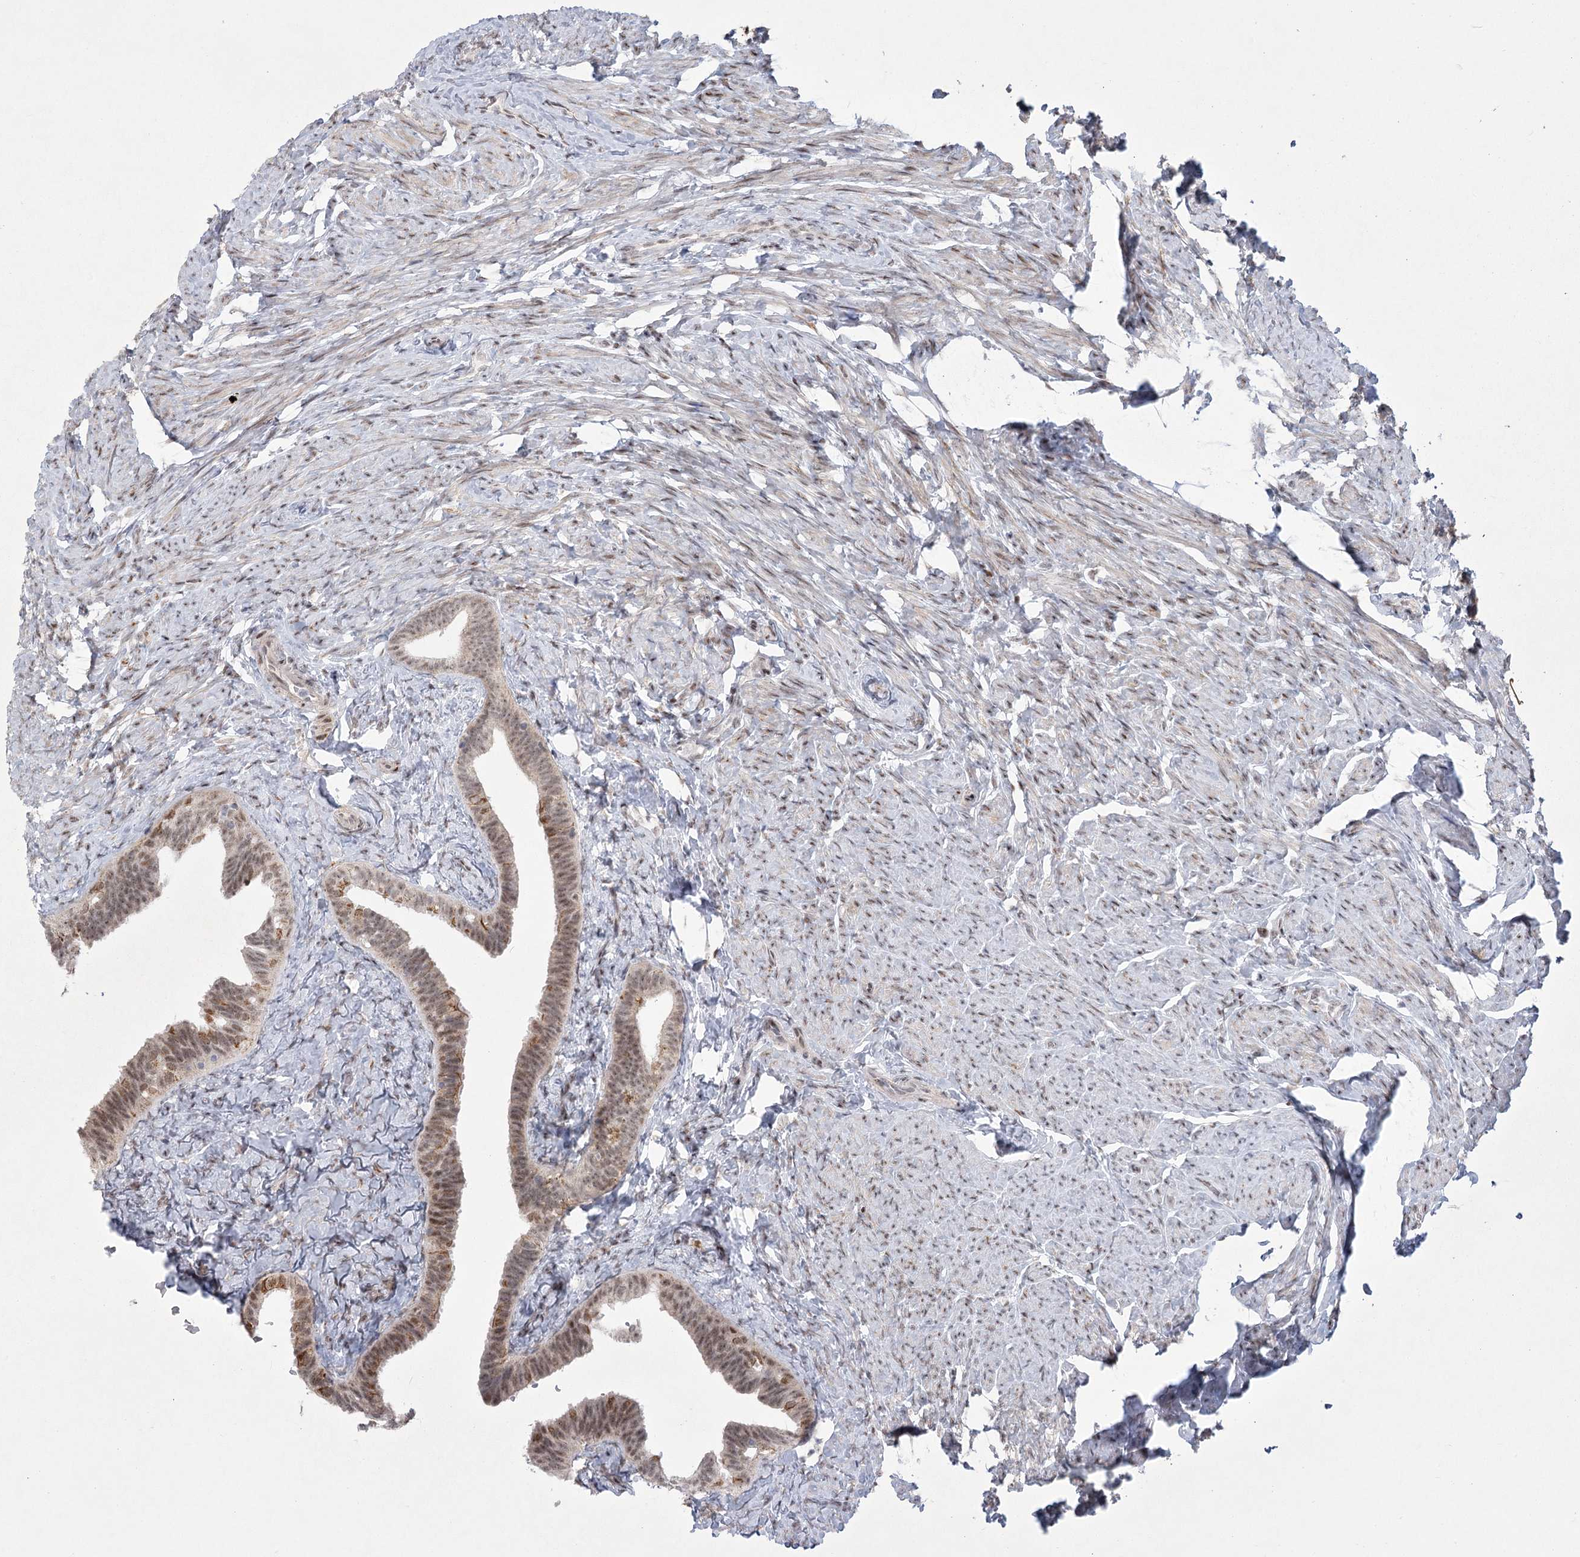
{"staining": {"intensity": "moderate", "quantity": "25%-75%", "location": "cytoplasmic/membranous,nuclear"}, "tissue": "fallopian tube", "cell_type": "Glandular cells", "image_type": "normal", "snomed": [{"axis": "morphology", "description": "Normal tissue, NOS"}, {"axis": "topography", "description": "Fallopian tube"}], "caption": "Immunohistochemistry (IHC) (DAB (3,3'-diaminobenzidine)) staining of normal human fallopian tube displays moderate cytoplasmic/membranous,nuclear protein positivity in approximately 25%-75% of glandular cells.", "gene": "CIB4", "patient": {"sex": "female", "age": 39}}